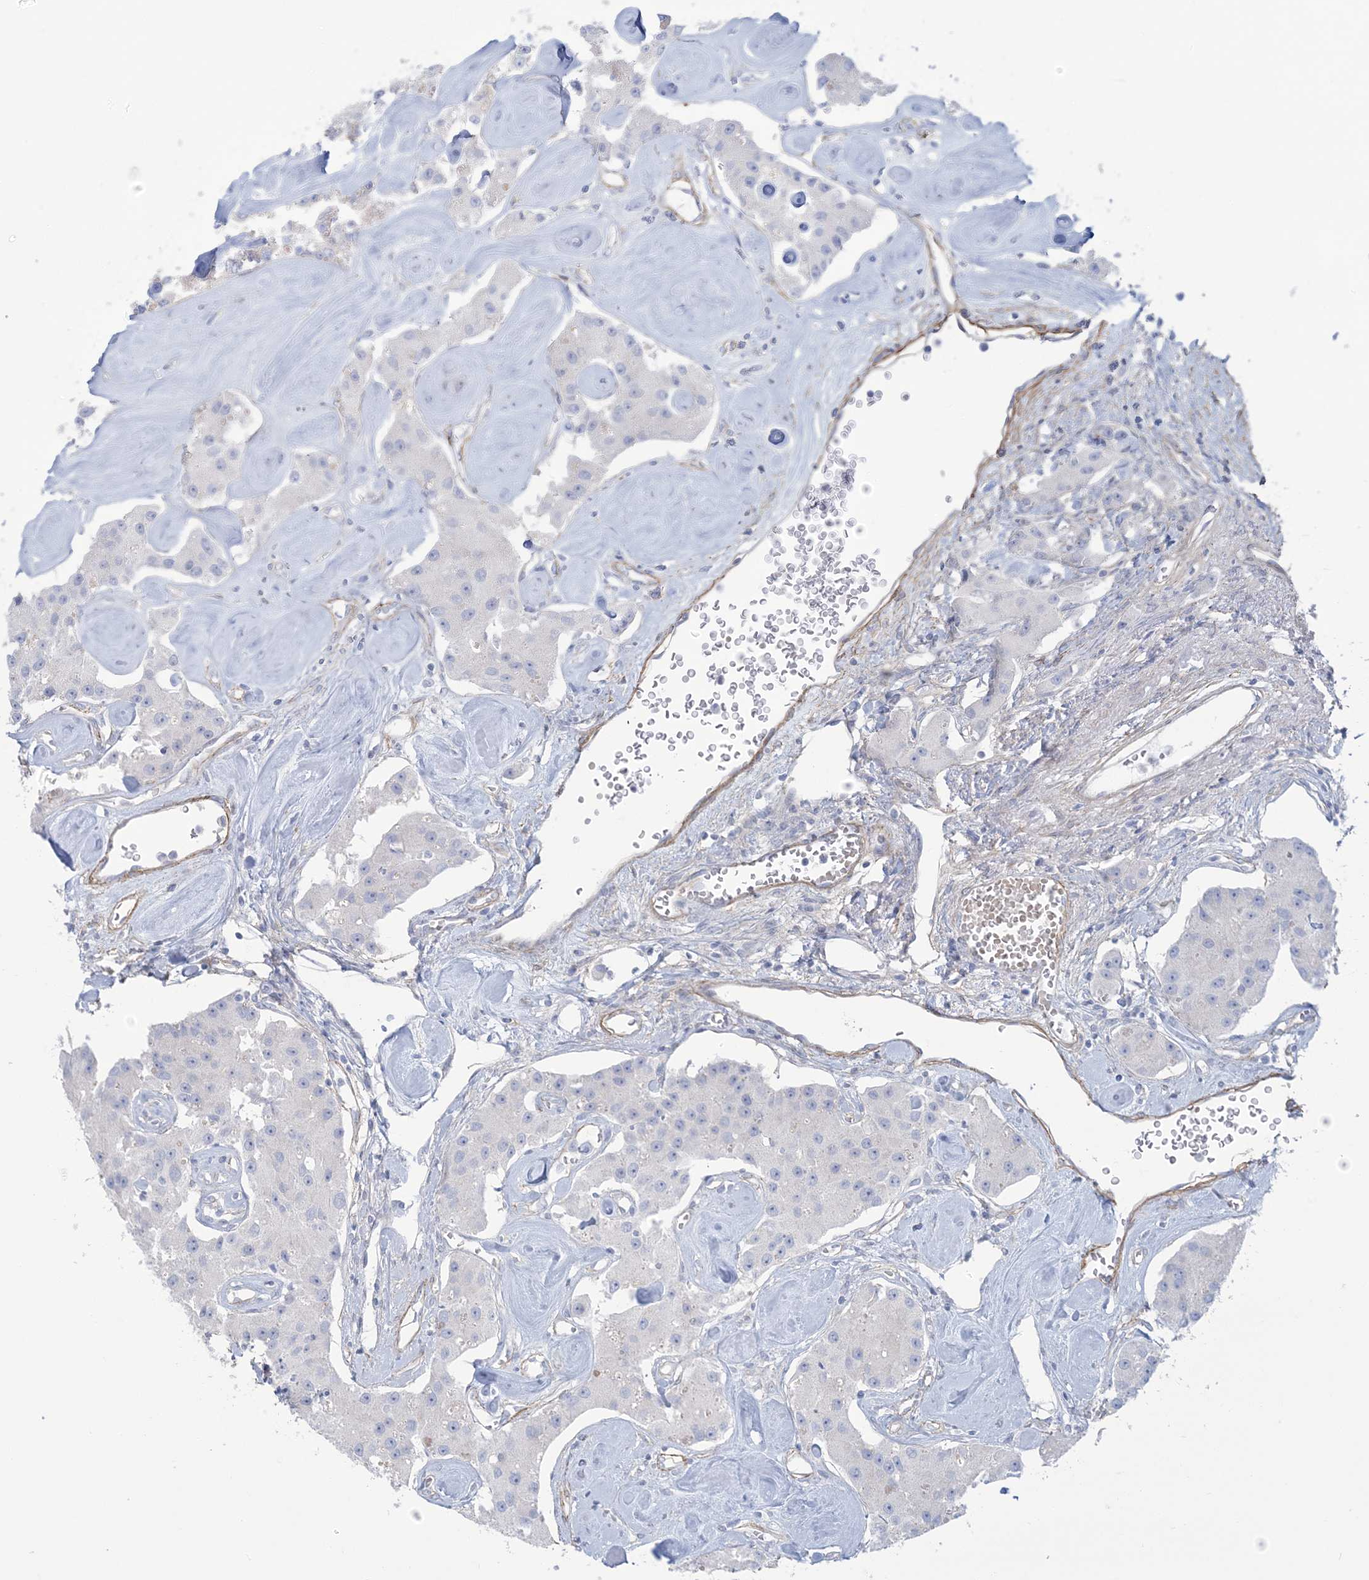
{"staining": {"intensity": "negative", "quantity": "none", "location": "none"}, "tissue": "carcinoid", "cell_type": "Tumor cells", "image_type": "cancer", "snomed": [{"axis": "morphology", "description": "Carcinoid, malignant, NOS"}, {"axis": "topography", "description": "Pancreas"}], "caption": "High magnification brightfield microscopy of carcinoid (malignant) stained with DAB (brown) and counterstained with hematoxylin (blue): tumor cells show no significant staining. The staining was performed using DAB (3,3'-diaminobenzidine) to visualize the protein expression in brown, while the nuclei were stained in blue with hematoxylin (Magnification: 20x).", "gene": "AGXT", "patient": {"sex": "male", "age": 41}}